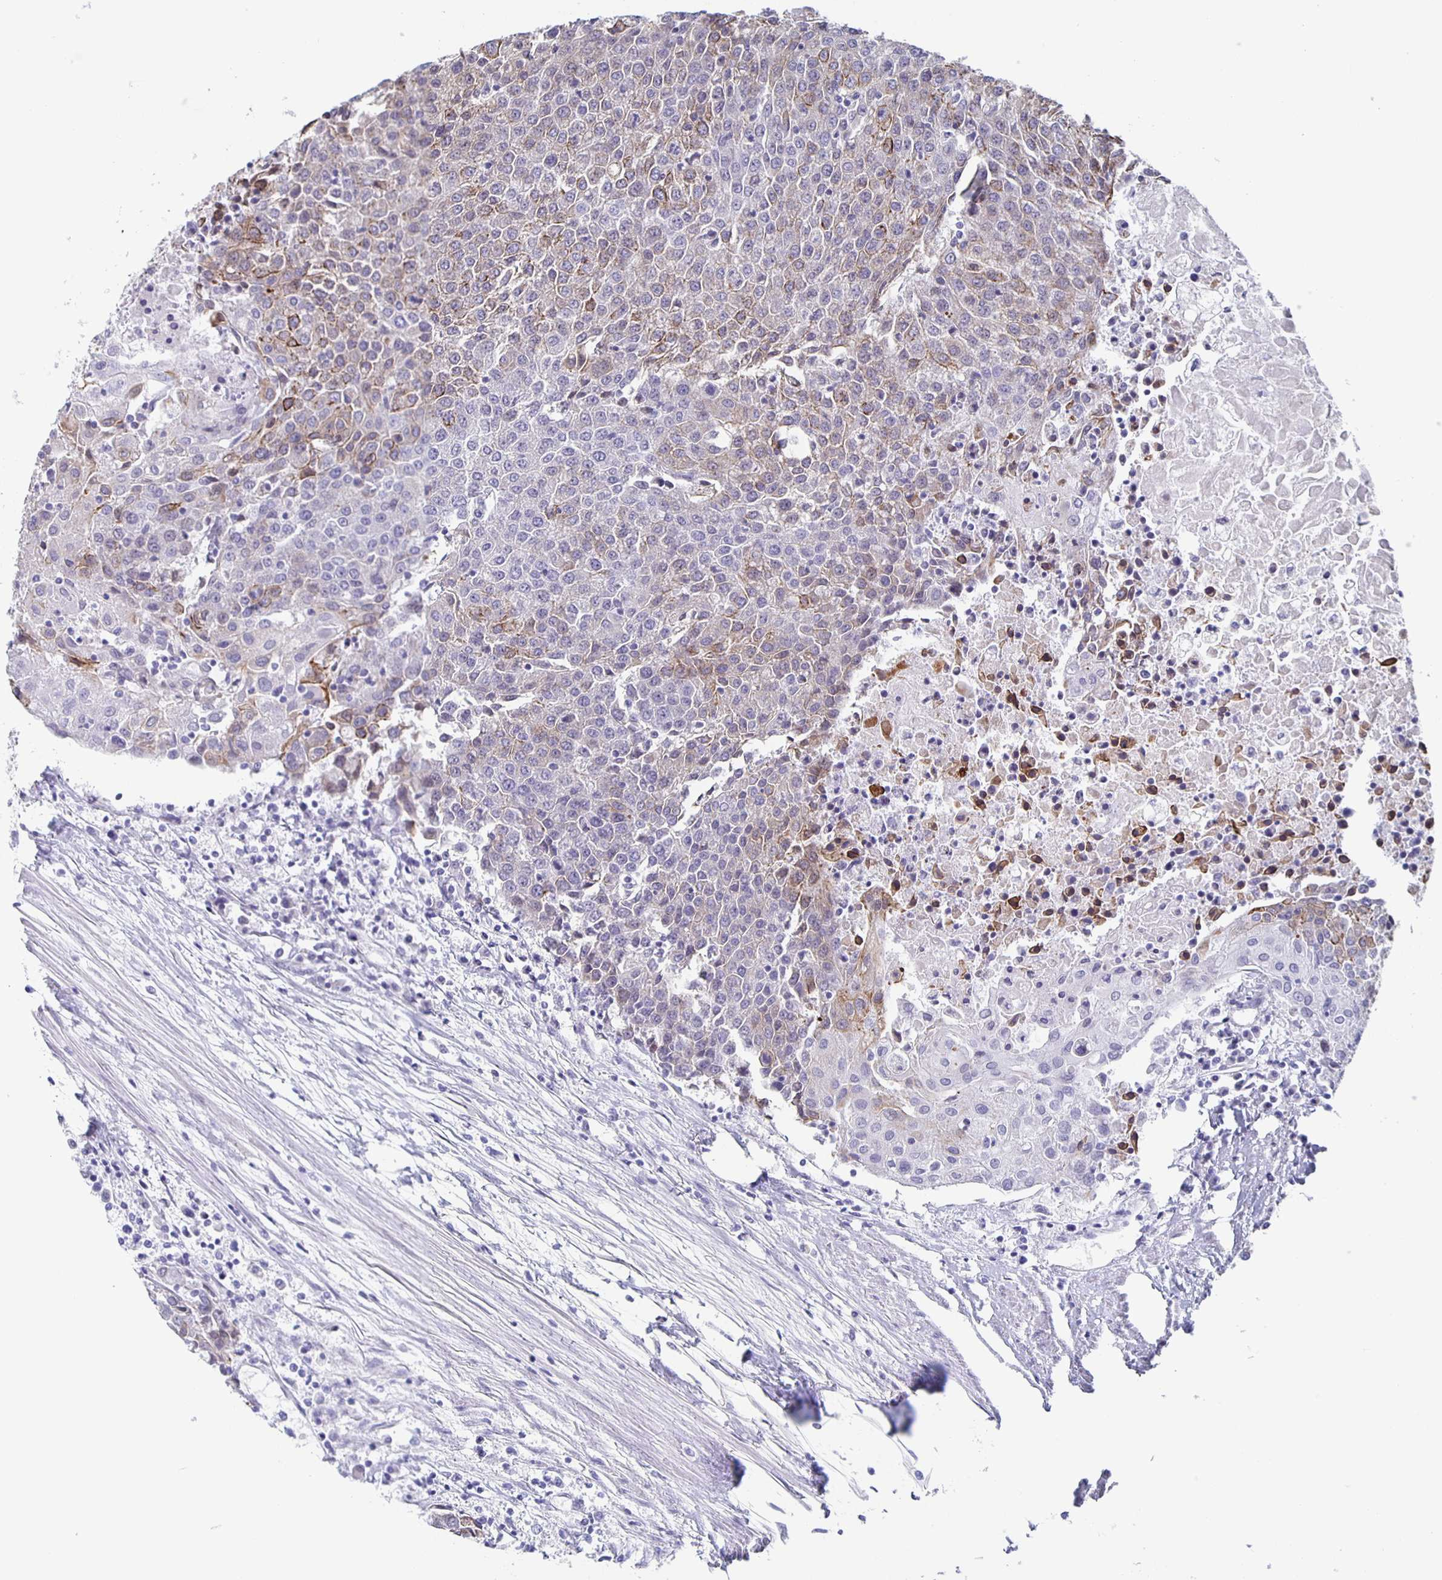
{"staining": {"intensity": "moderate", "quantity": "<25%", "location": "cytoplasmic/membranous"}, "tissue": "urothelial cancer", "cell_type": "Tumor cells", "image_type": "cancer", "snomed": [{"axis": "morphology", "description": "Urothelial carcinoma, High grade"}, {"axis": "topography", "description": "Urinary bladder"}], "caption": "Moderate cytoplasmic/membranous staining is seen in approximately <25% of tumor cells in urothelial cancer.", "gene": "CCDC17", "patient": {"sex": "female", "age": 85}}